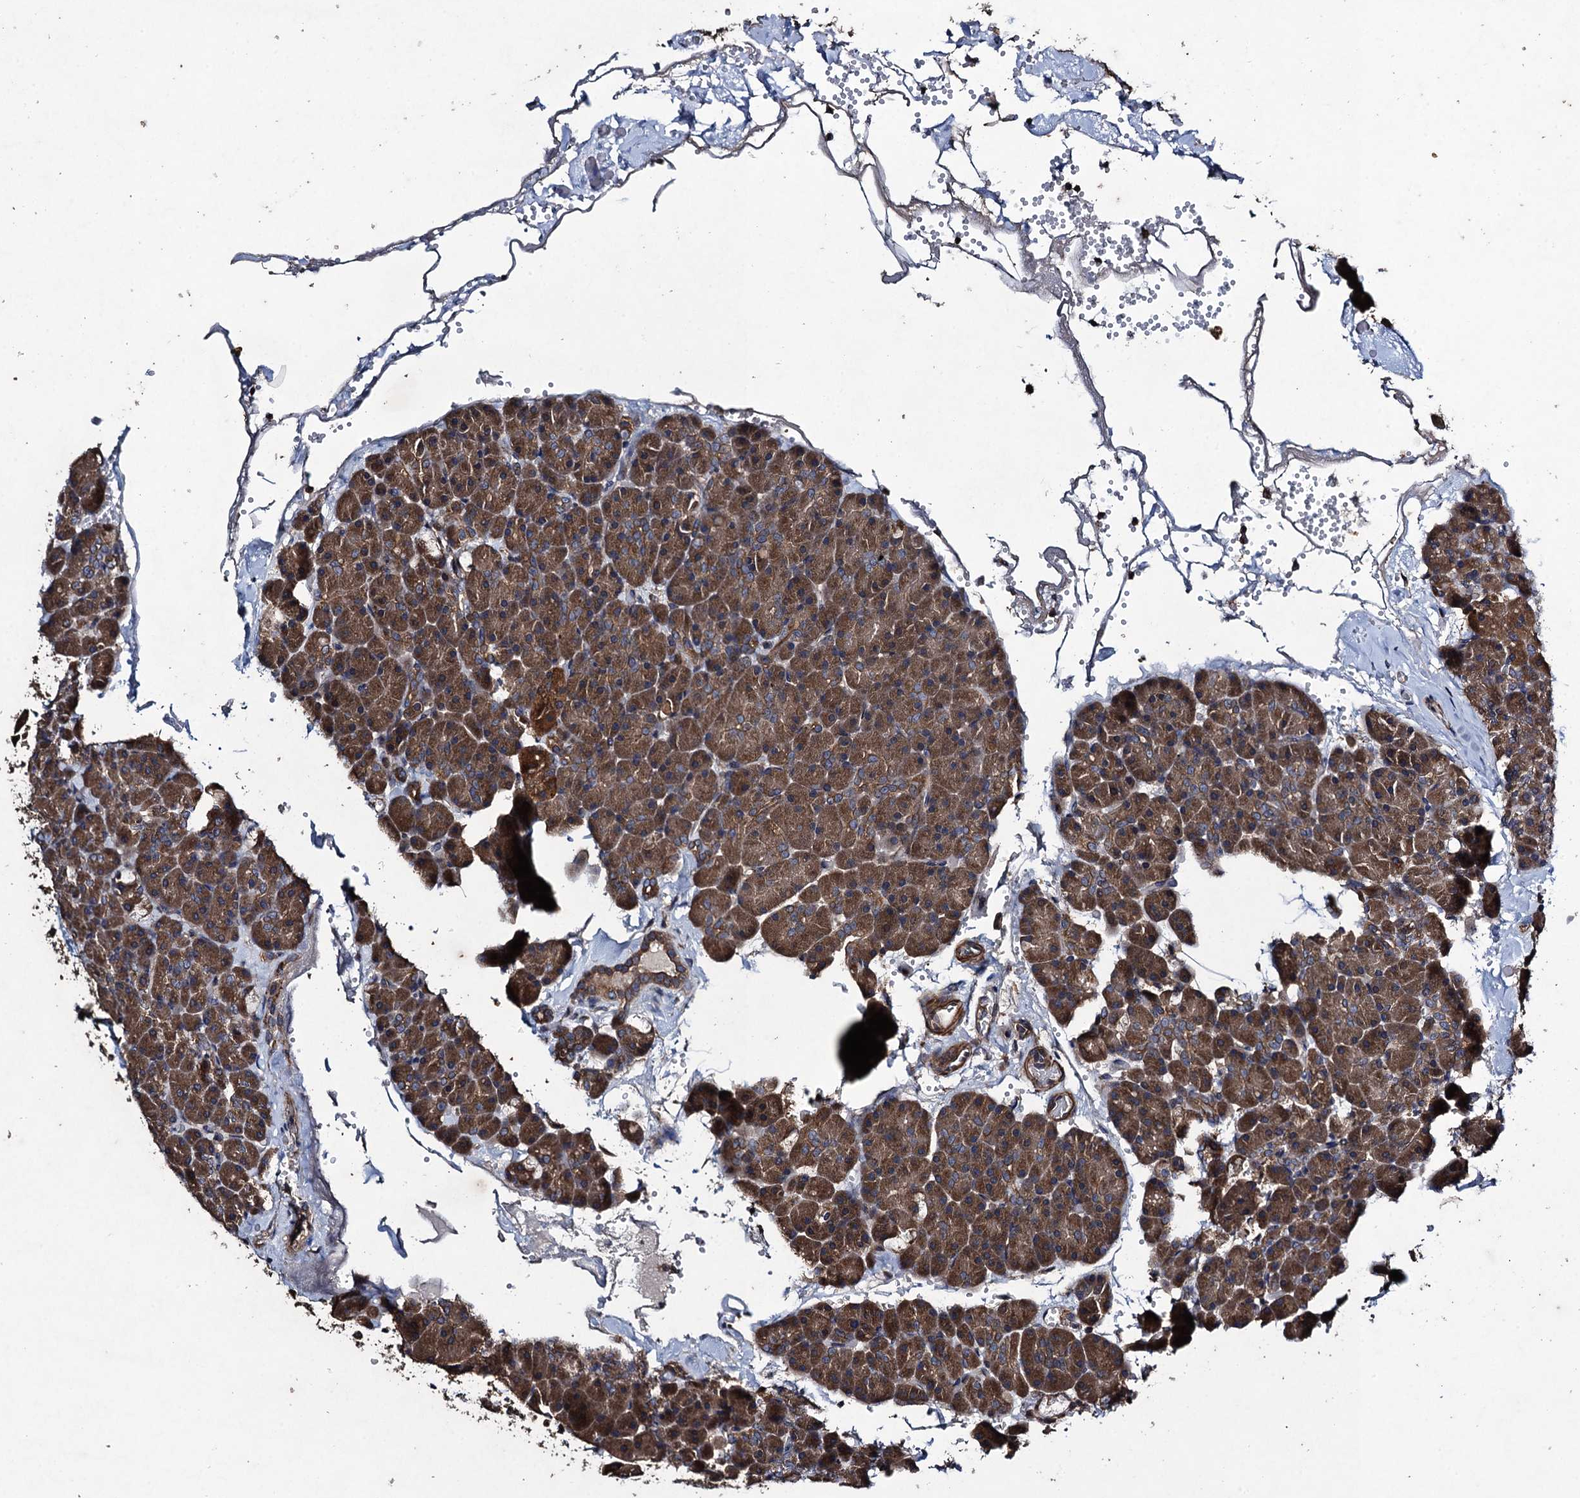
{"staining": {"intensity": "moderate", "quantity": ">75%", "location": "cytoplasmic/membranous"}, "tissue": "pancreas", "cell_type": "Exocrine glandular cells", "image_type": "normal", "snomed": [{"axis": "morphology", "description": "Normal tissue, NOS"}, {"axis": "topography", "description": "Pancreas"}], "caption": "The photomicrograph displays a brown stain indicating the presence of a protein in the cytoplasmic/membranous of exocrine glandular cells in pancreas. The staining was performed using DAB (3,3'-diaminobenzidine), with brown indicating positive protein expression. Nuclei are stained blue with hematoxylin.", "gene": "CNTN5", "patient": {"sex": "male", "age": 36}}